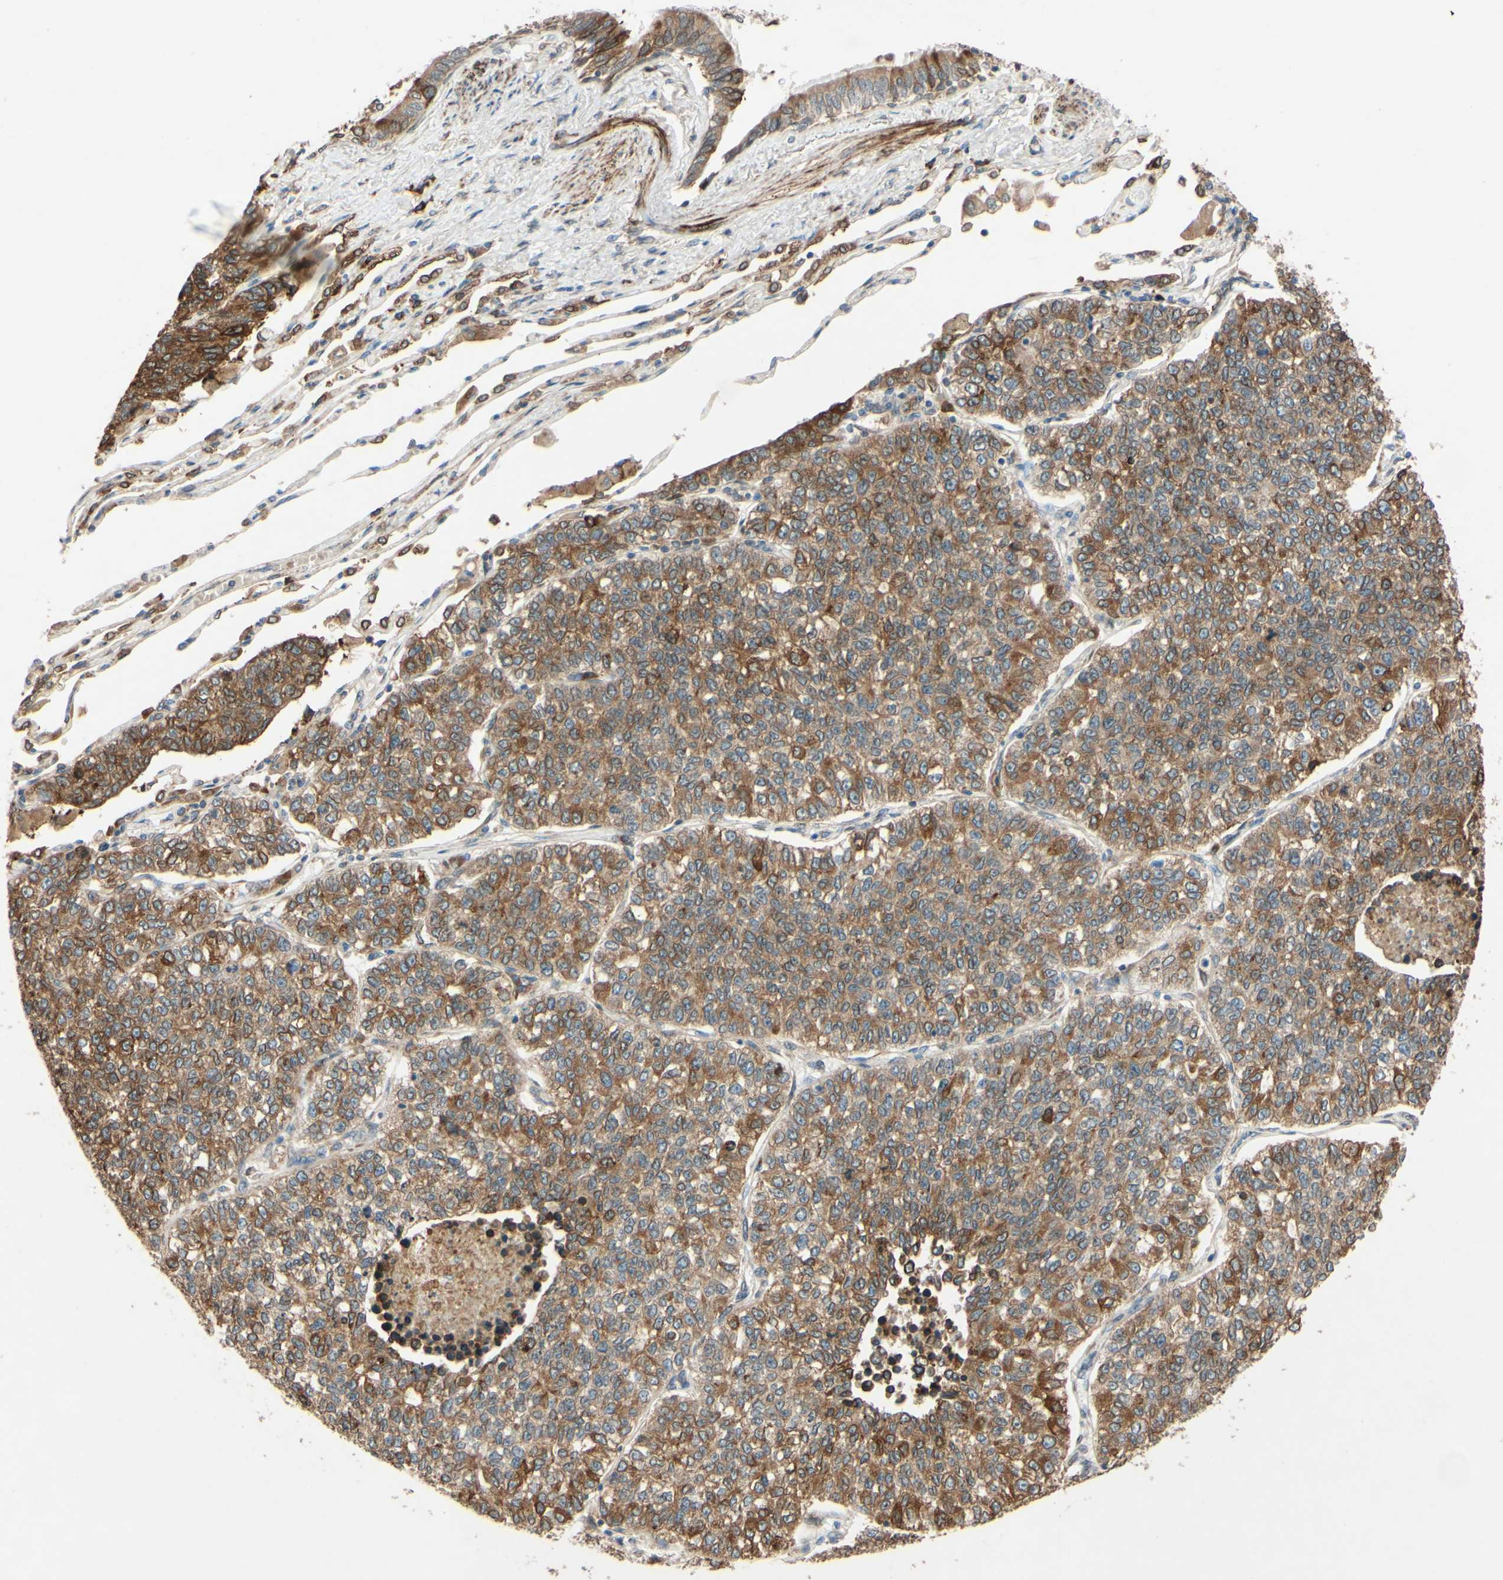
{"staining": {"intensity": "moderate", "quantity": ">75%", "location": "cytoplasmic/membranous,nuclear"}, "tissue": "lung cancer", "cell_type": "Tumor cells", "image_type": "cancer", "snomed": [{"axis": "morphology", "description": "Adenocarcinoma, NOS"}, {"axis": "topography", "description": "Lung"}], "caption": "A medium amount of moderate cytoplasmic/membranous and nuclear expression is identified in approximately >75% of tumor cells in lung cancer (adenocarcinoma) tissue.", "gene": "PTPRU", "patient": {"sex": "male", "age": 49}}